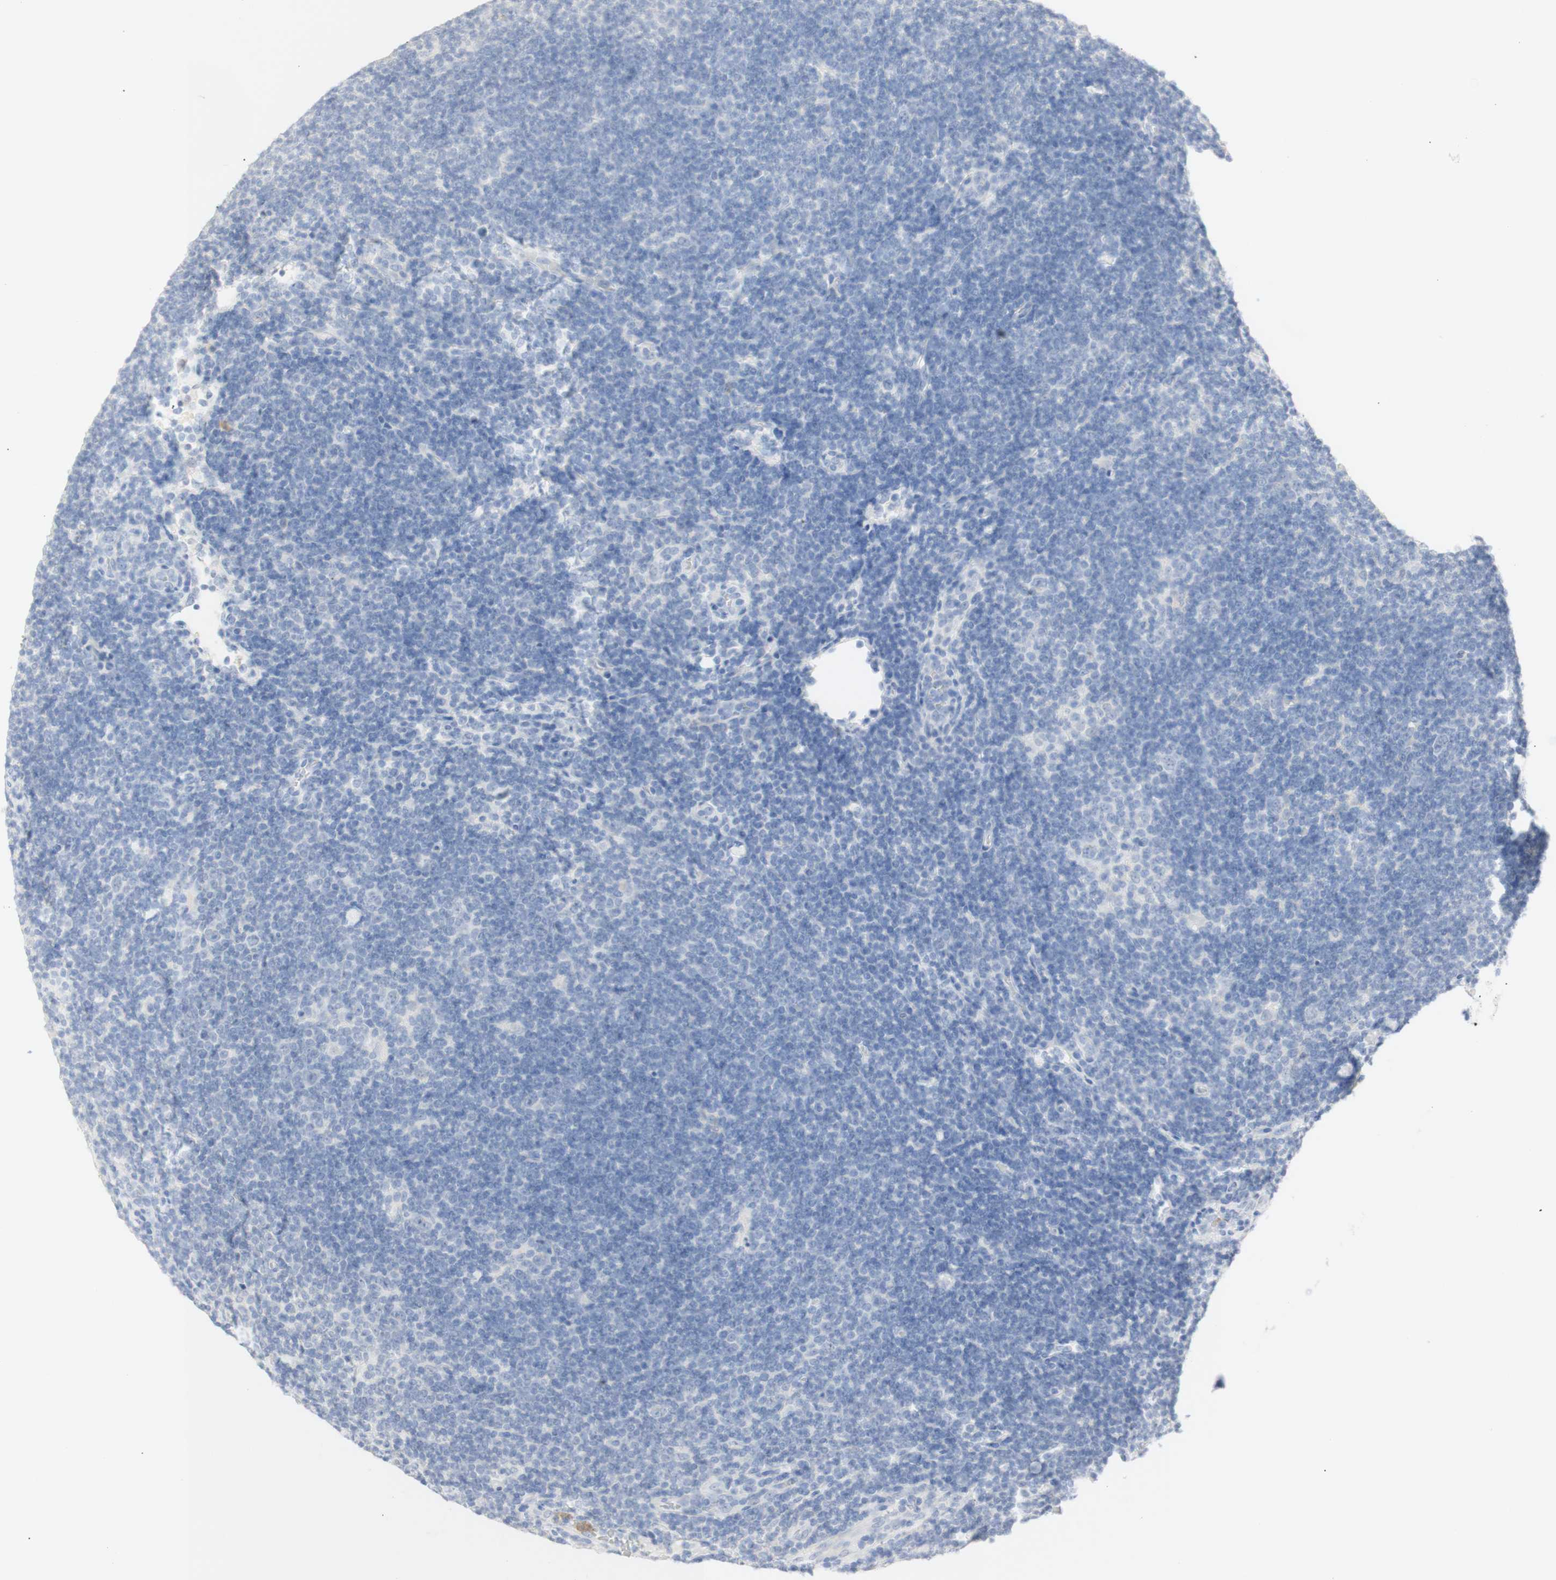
{"staining": {"intensity": "negative", "quantity": "none", "location": "none"}, "tissue": "lymphoma", "cell_type": "Tumor cells", "image_type": "cancer", "snomed": [{"axis": "morphology", "description": "Hodgkin's disease, NOS"}, {"axis": "topography", "description": "Lymph node"}], "caption": "Protein analysis of Hodgkin's disease exhibits no significant staining in tumor cells. Nuclei are stained in blue.", "gene": "B4GALNT3", "patient": {"sex": "female", "age": 57}}